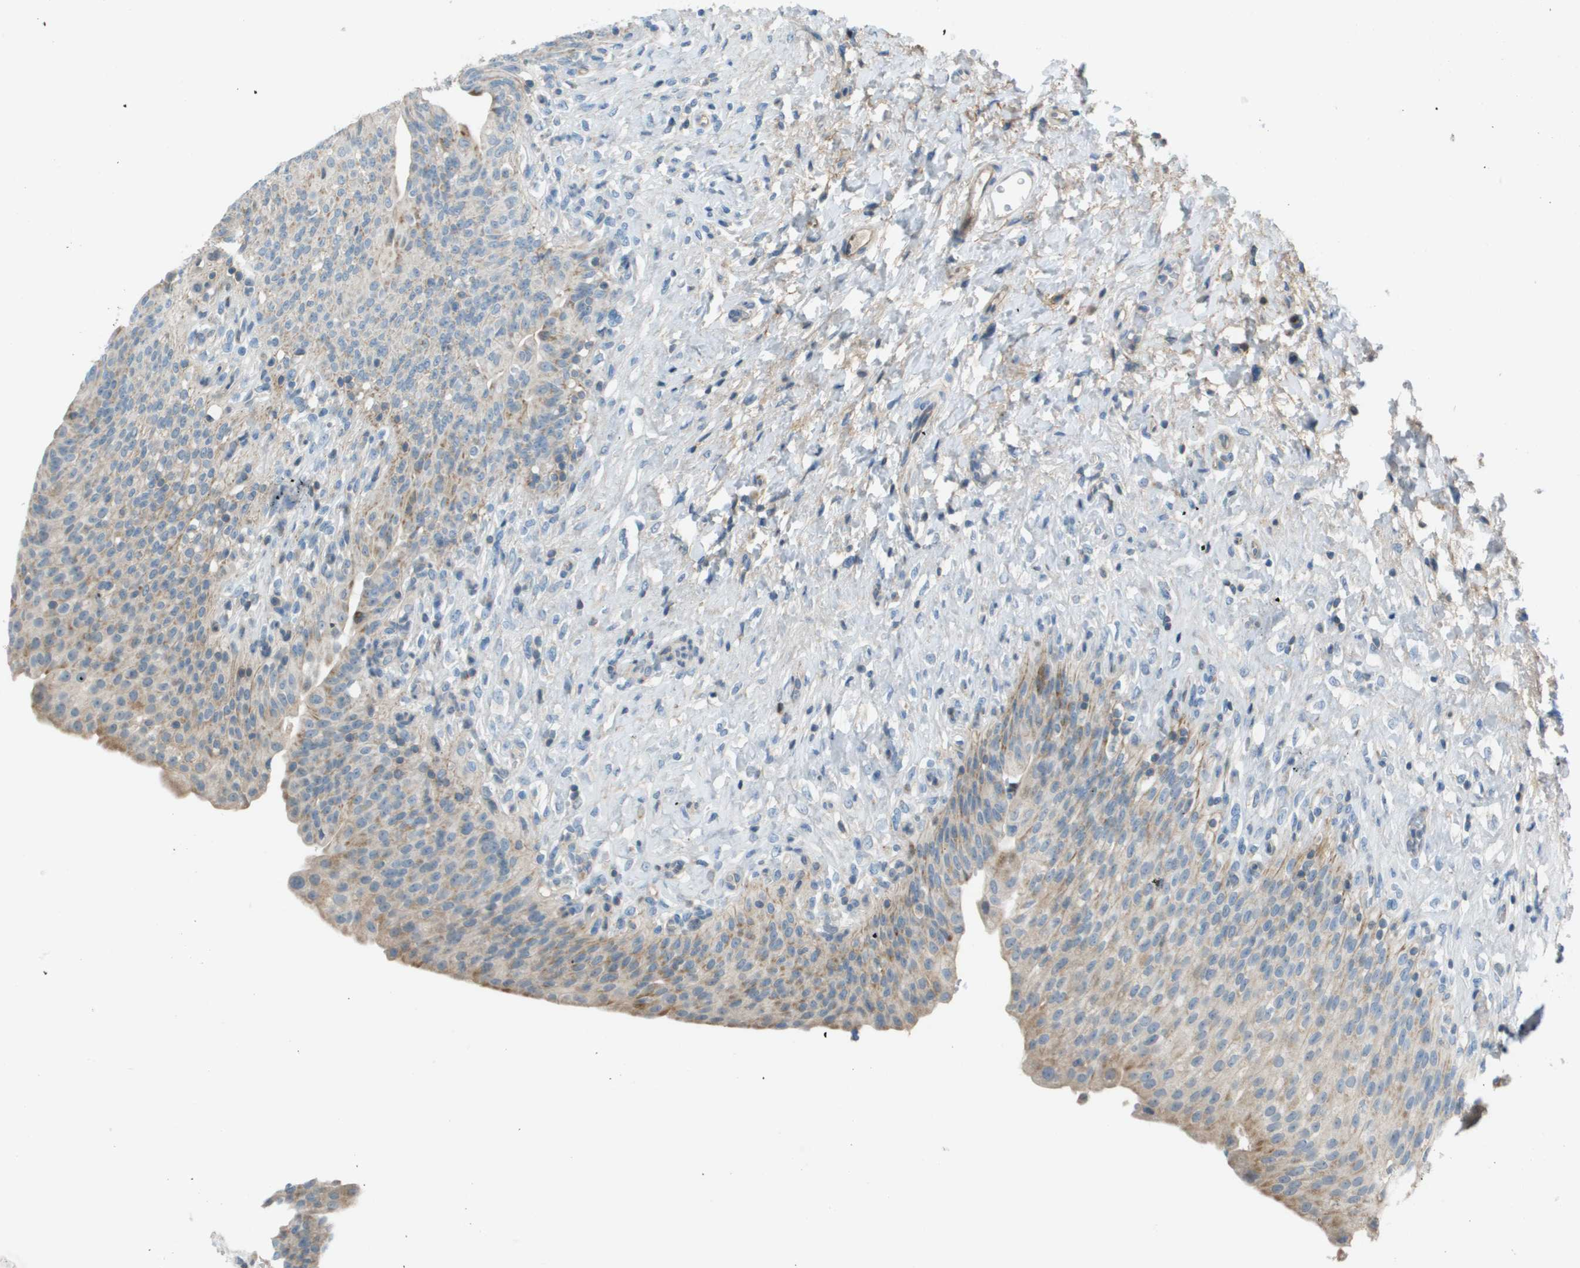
{"staining": {"intensity": "moderate", "quantity": "<25%", "location": "cytoplasmic/membranous"}, "tissue": "urinary bladder", "cell_type": "Urothelial cells", "image_type": "normal", "snomed": [{"axis": "morphology", "description": "Urothelial carcinoma, High grade"}, {"axis": "topography", "description": "Urinary bladder"}], "caption": "Immunohistochemical staining of unremarkable urinary bladder reveals <25% levels of moderate cytoplasmic/membranous protein expression in approximately <25% of urothelial cells.", "gene": "GALNT6", "patient": {"sex": "male", "age": 46}}